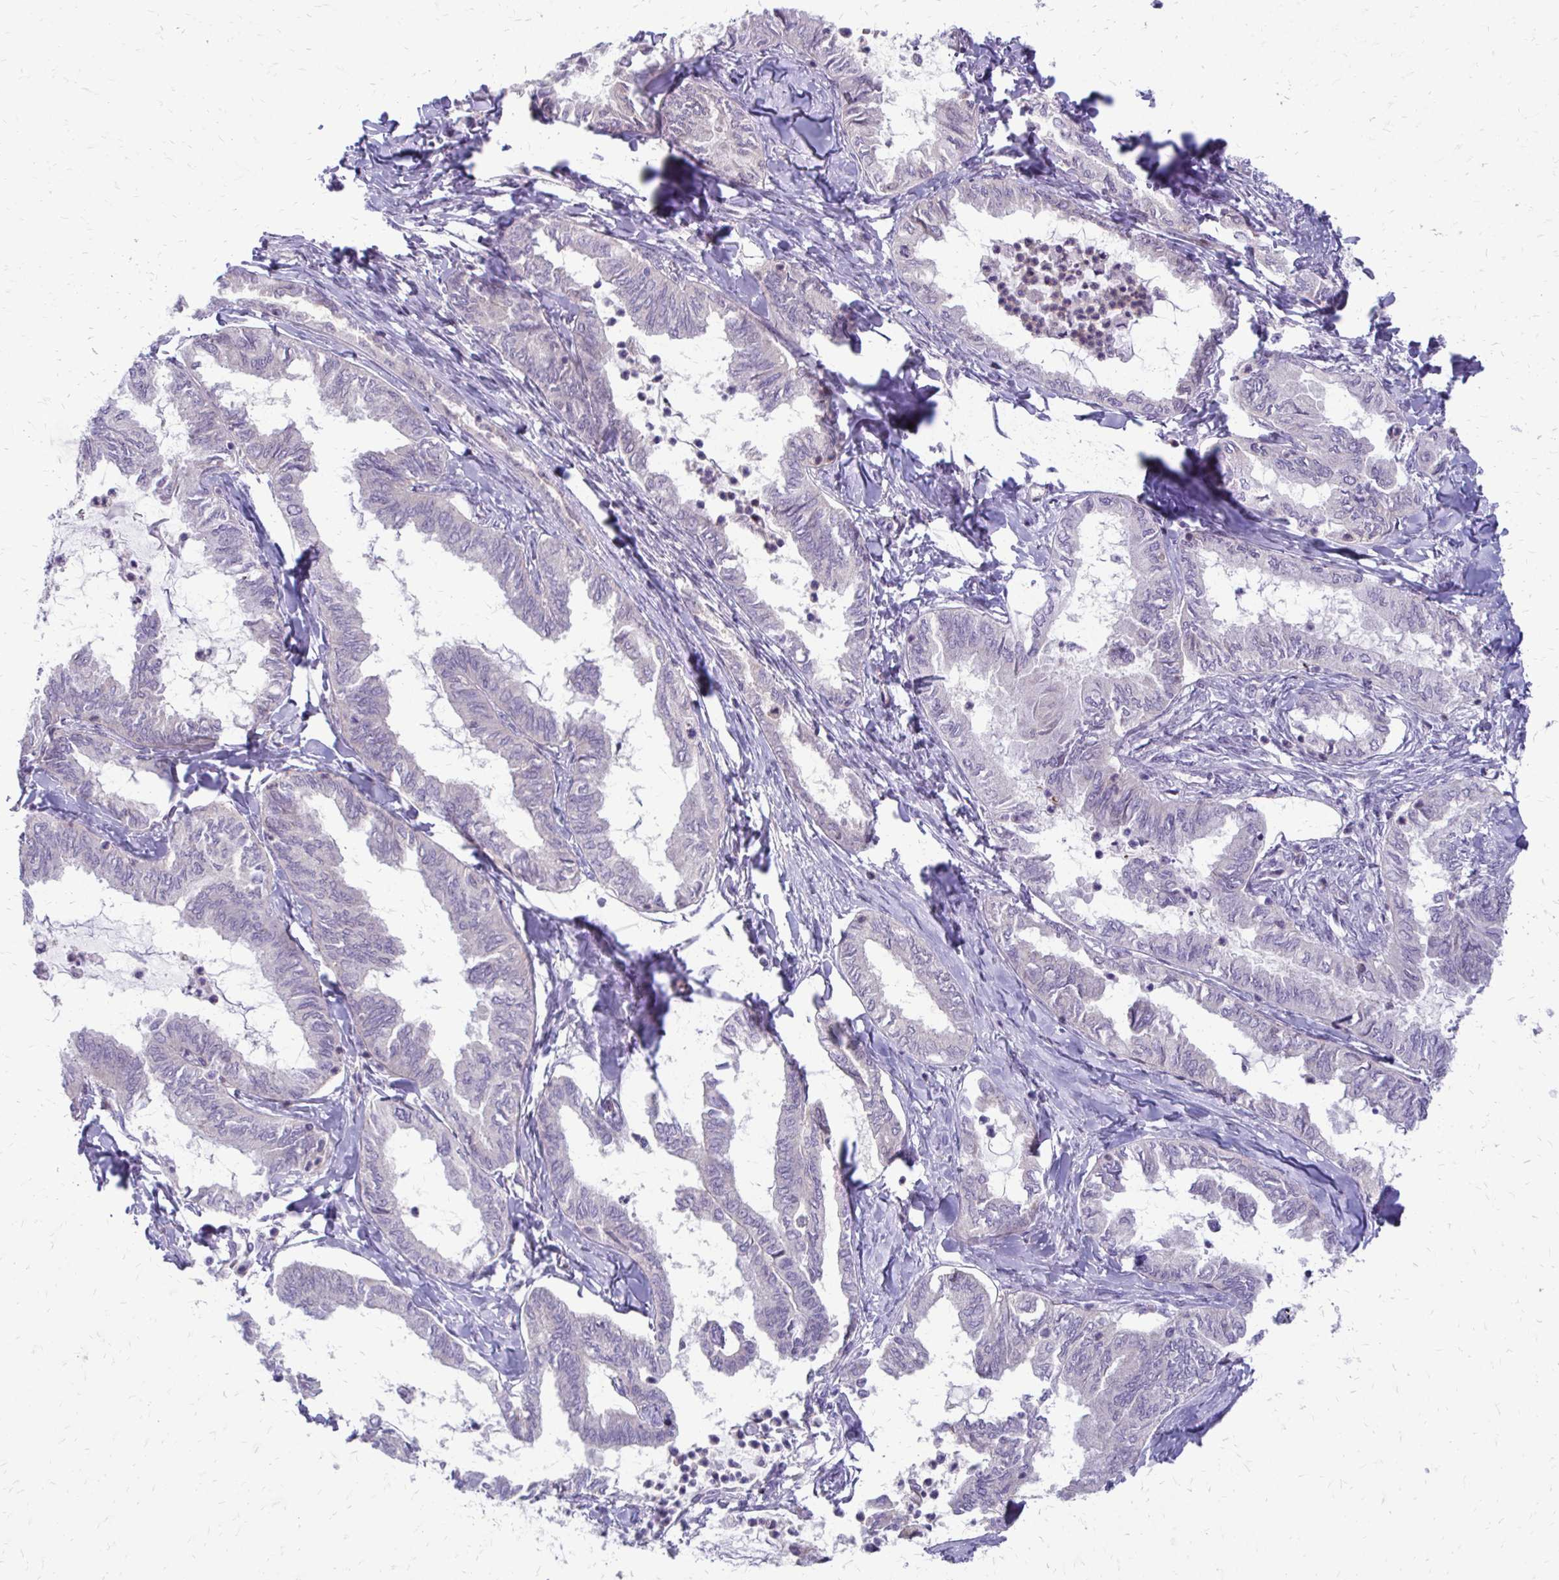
{"staining": {"intensity": "weak", "quantity": "<25%", "location": "nuclear"}, "tissue": "ovarian cancer", "cell_type": "Tumor cells", "image_type": "cancer", "snomed": [{"axis": "morphology", "description": "Carcinoma, endometroid"}, {"axis": "topography", "description": "Ovary"}], "caption": "An immunohistochemistry (IHC) micrograph of ovarian cancer (endometroid carcinoma) is shown. There is no staining in tumor cells of ovarian cancer (endometroid carcinoma).", "gene": "PPDPFL", "patient": {"sex": "female", "age": 70}}